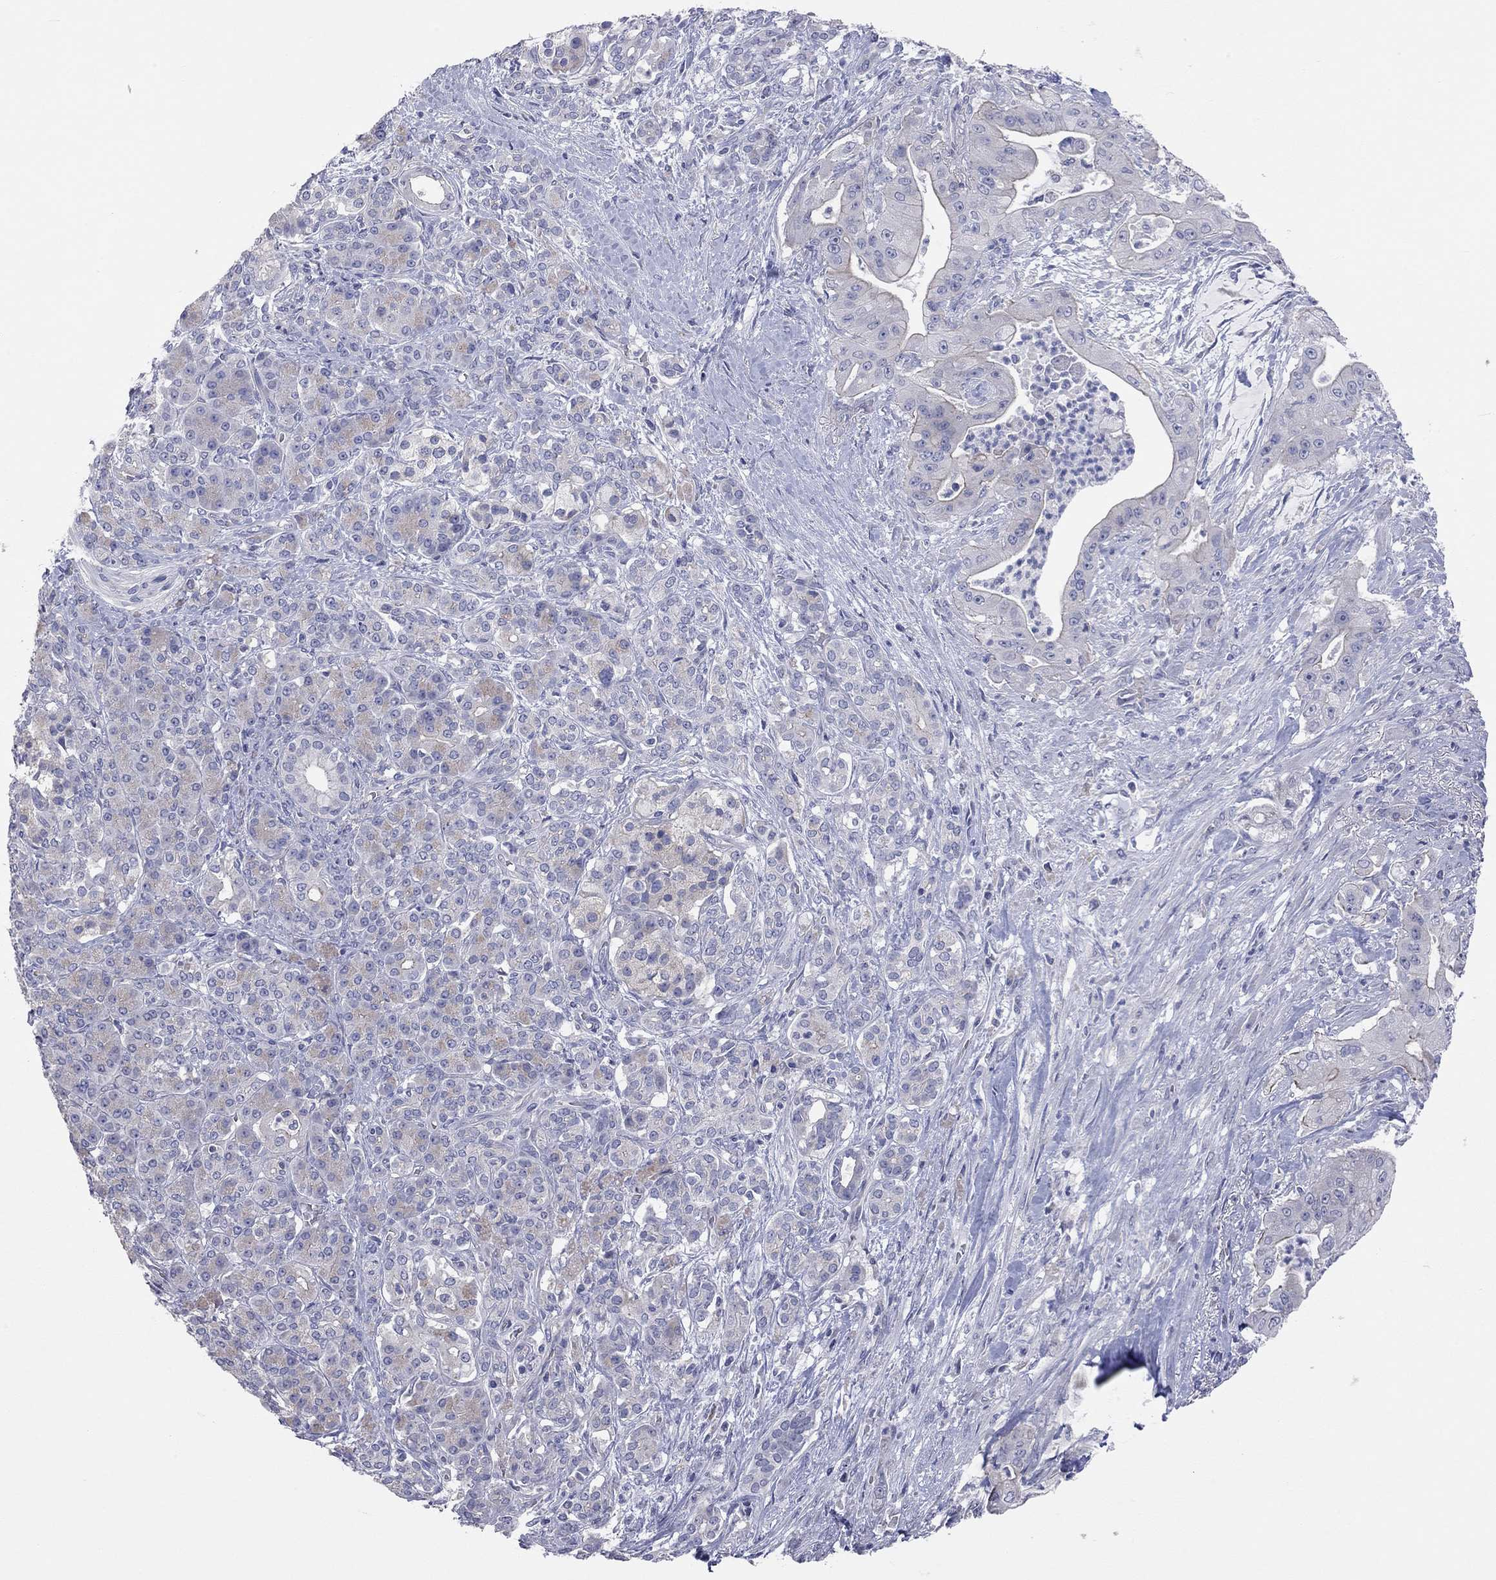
{"staining": {"intensity": "negative", "quantity": "none", "location": "none"}, "tissue": "pancreatic cancer", "cell_type": "Tumor cells", "image_type": "cancer", "snomed": [{"axis": "morphology", "description": "Normal tissue, NOS"}, {"axis": "morphology", "description": "Inflammation, NOS"}, {"axis": "morphology", "description": "Adenocarcinoma, NOS"}, {"axis": "topography", "description": "Pancreas"}], "caption": "High magnification brightfield microscopy of pancreatic cancer stained with DAB (brown) and counterstained with hematoxylin (blue): tumor cells show no significant staining. Nuclei are stained in blue.", "gene": "KCNB1", "patient": {"sex": "male", "age": 57}}